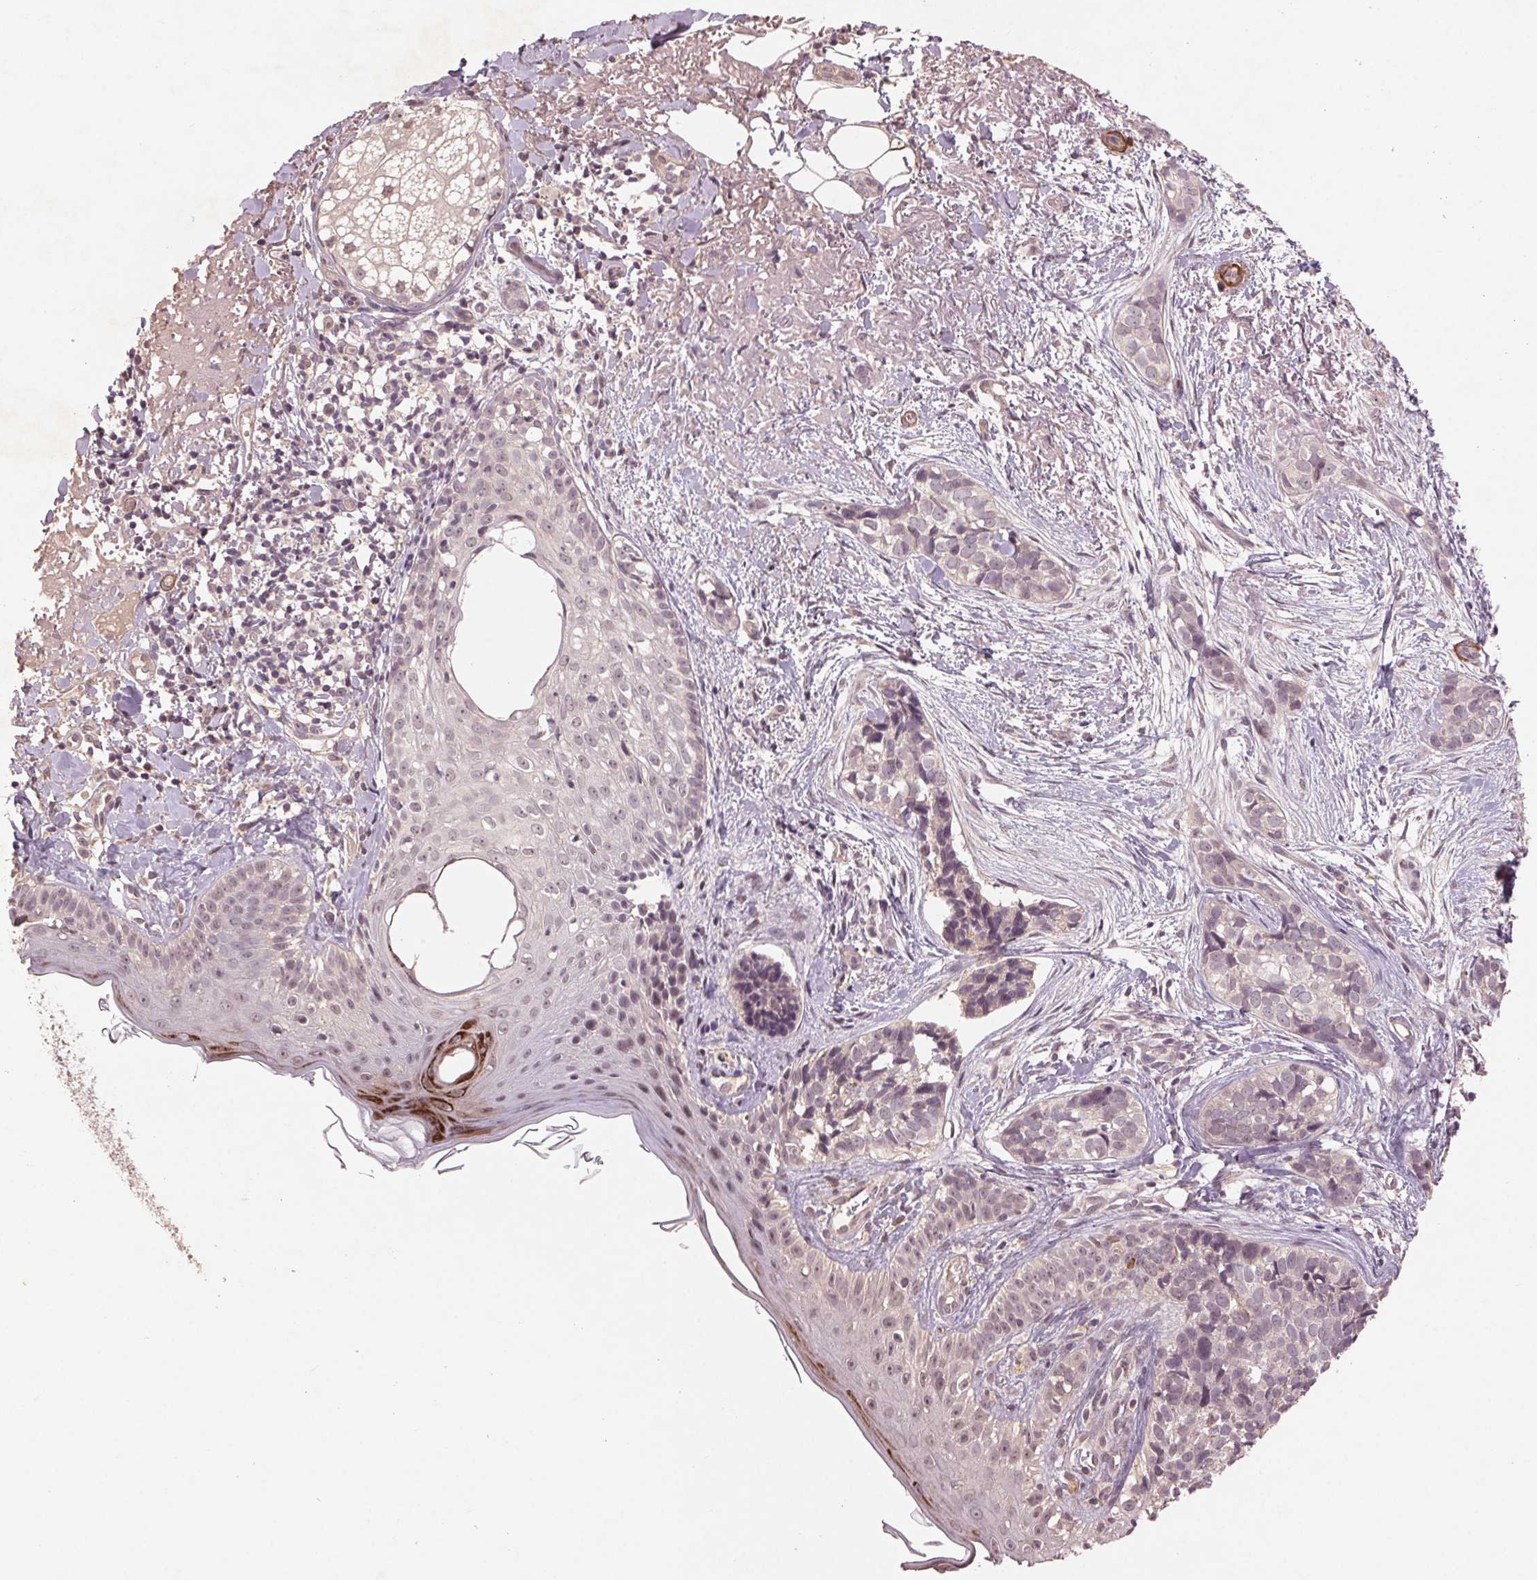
{"staining": {"intensity": "negative", "quantity": "none", "location": "none"}, "tissue": "skin cancer", "cell_type": "Tumor cells", "image_type": "cancer", "snomed": [{"axis": "morphology", "description": "Basal cell carcinoma"}, {"axis": "topography", "description": "Skin"}], "caption": "The photomicrograph reveals no significant expression in tumor cells of skin basal cell carcinoma.", "gene": "SMLR1", "patient": {"sex": "male", "age": 87}}